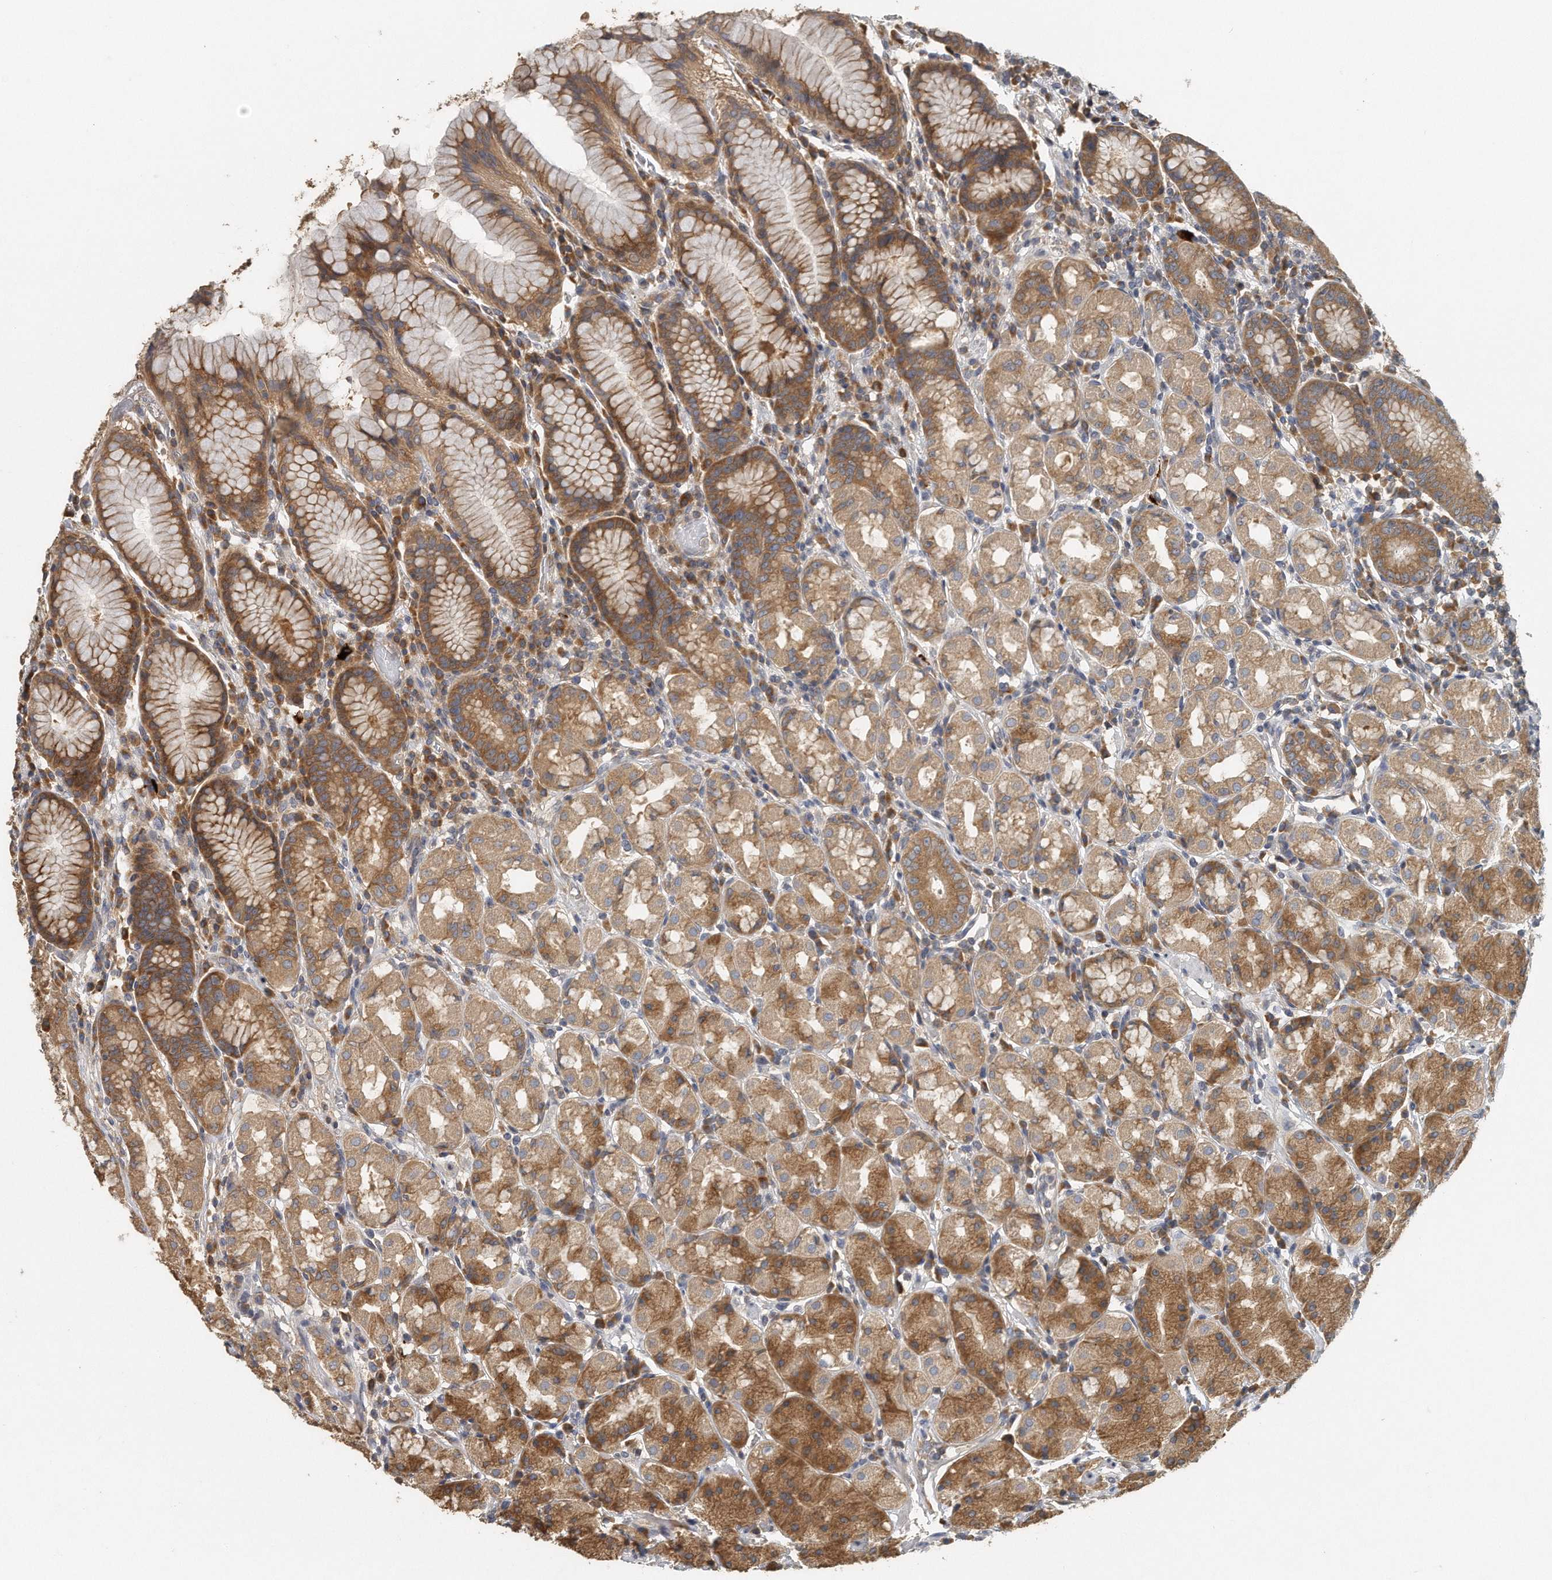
{"staining": {"intensity": "strong", "quantity": ">75%", "location": "cytoplasmic/membranous"}, "tissue": "stomach", "cell_type": "Glandular cells", "image_type": "normal", "snomed": [{"axis": "morphology", "description": "Normal tissue, NOS"}, {"axis": "topography", "description": "Stomach, lower"}], "caption": "This photomicrograph demonstrates normal stomach stained with immunohistochemistry (IHC) to label a protein in brown. The cytoplasmic/membranous of glandular cells show strong positivity for the protein. Nuclei are counter-stained blue.", "gene": "EIF3I", "patient": {"sex": "female", "age": 56}}